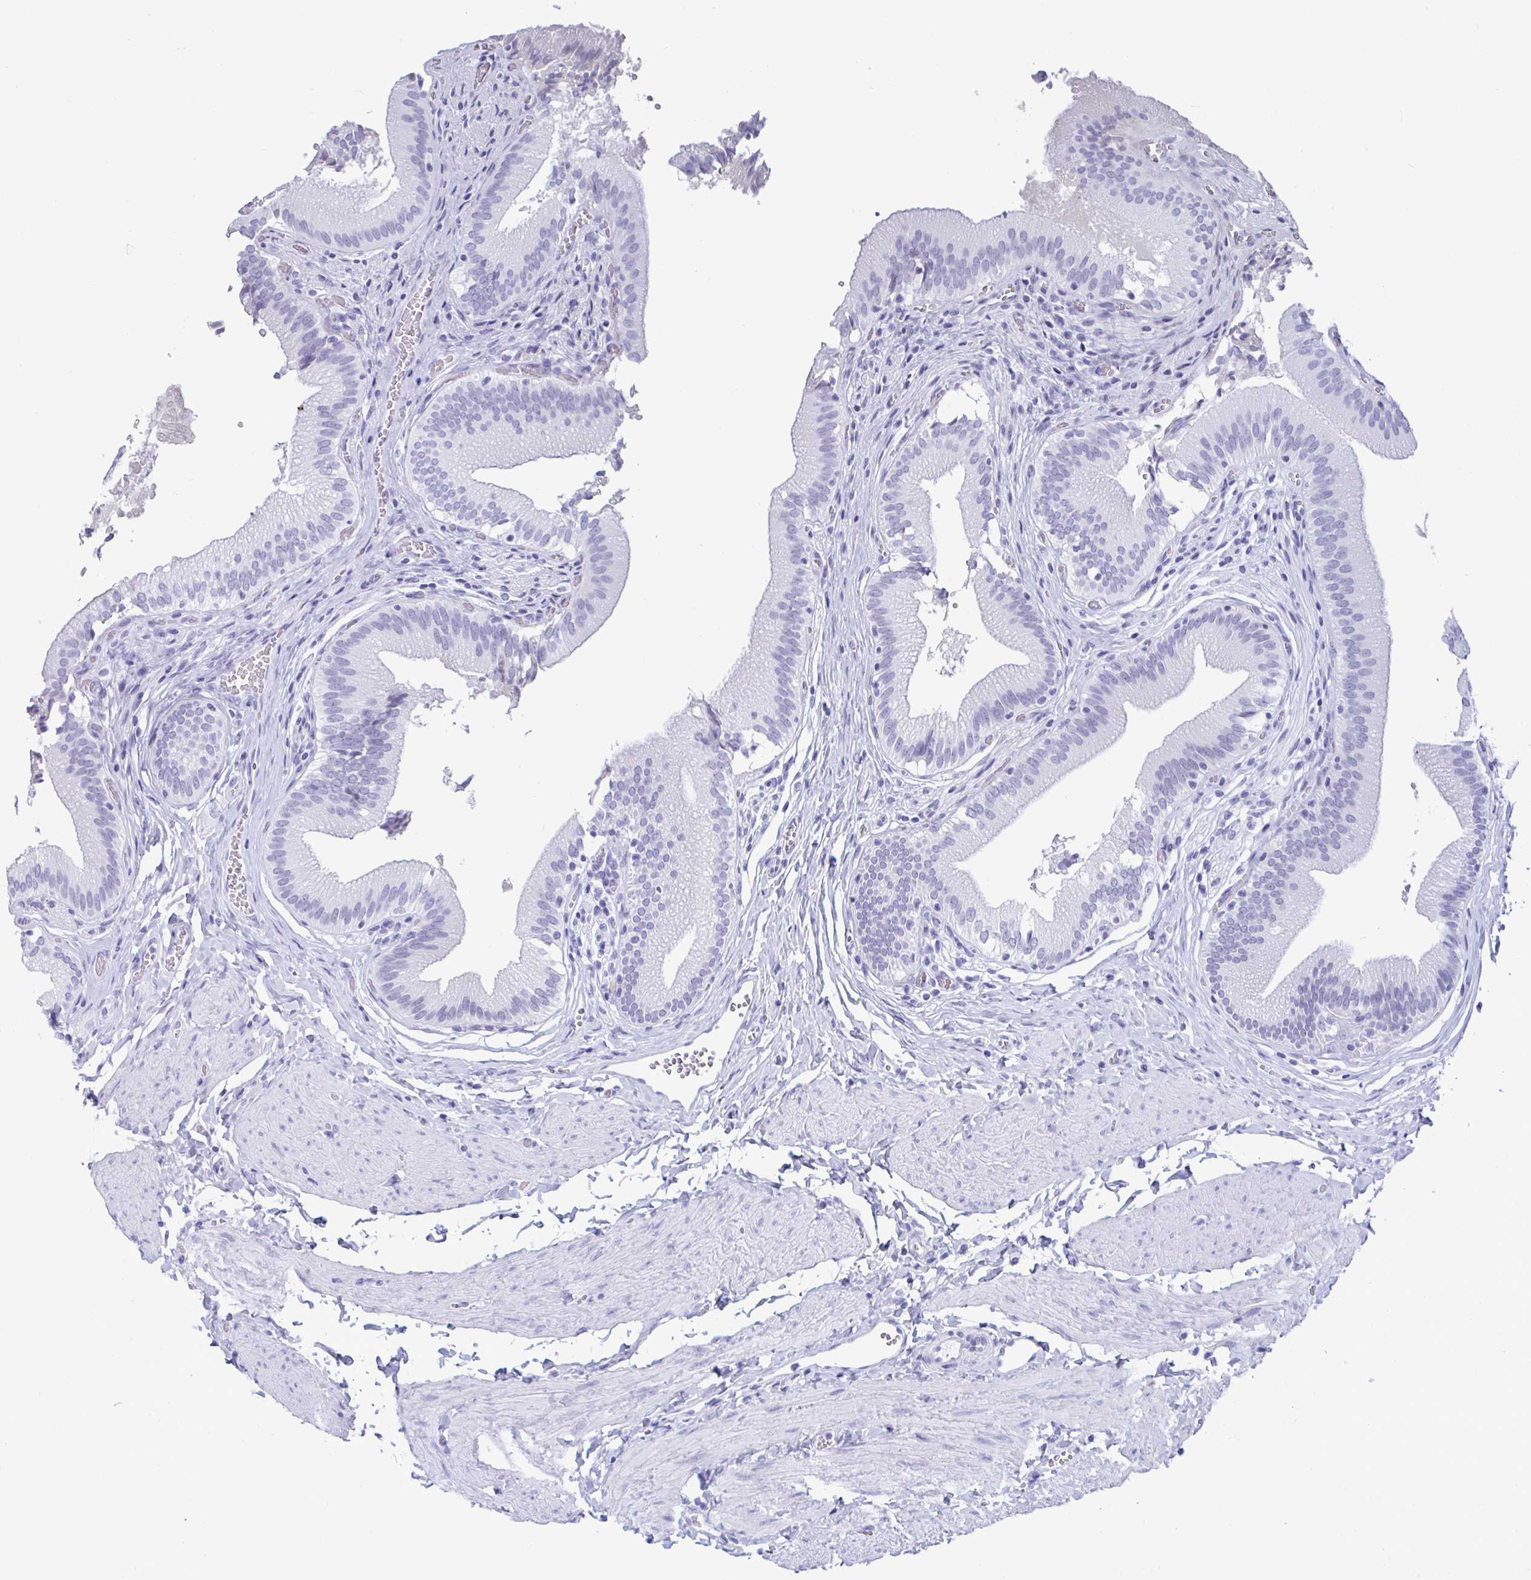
{"staining": {"intensity": "negative", "quantity": "none", "location": "none"}, "tissue": "gallbladder", "cell_type": "Glandular cells", "image_type": "normal", "snomed": [{"axis": "morphology", "description": "Normal tissue, NOS"}, {"axis": "topography", "description": "Gallbladder"}, {"axis": "topography", "description": "Peripheral nerve tissue"}], "caption": "DAB (3,3'-diaminobenzidine) immunohistochemical staining of unremarkable gallbladder exhibits no significant expression in glandular cells. Brightfield microscopy of immunohistochemistry (IHC) stained with DAB (3,3'-diaminobenzidine) (brown) and hematoxylin (blue), captured at high magnification.", "gene": "GKN2", "patient": {"sex": "male", "age": 17}}